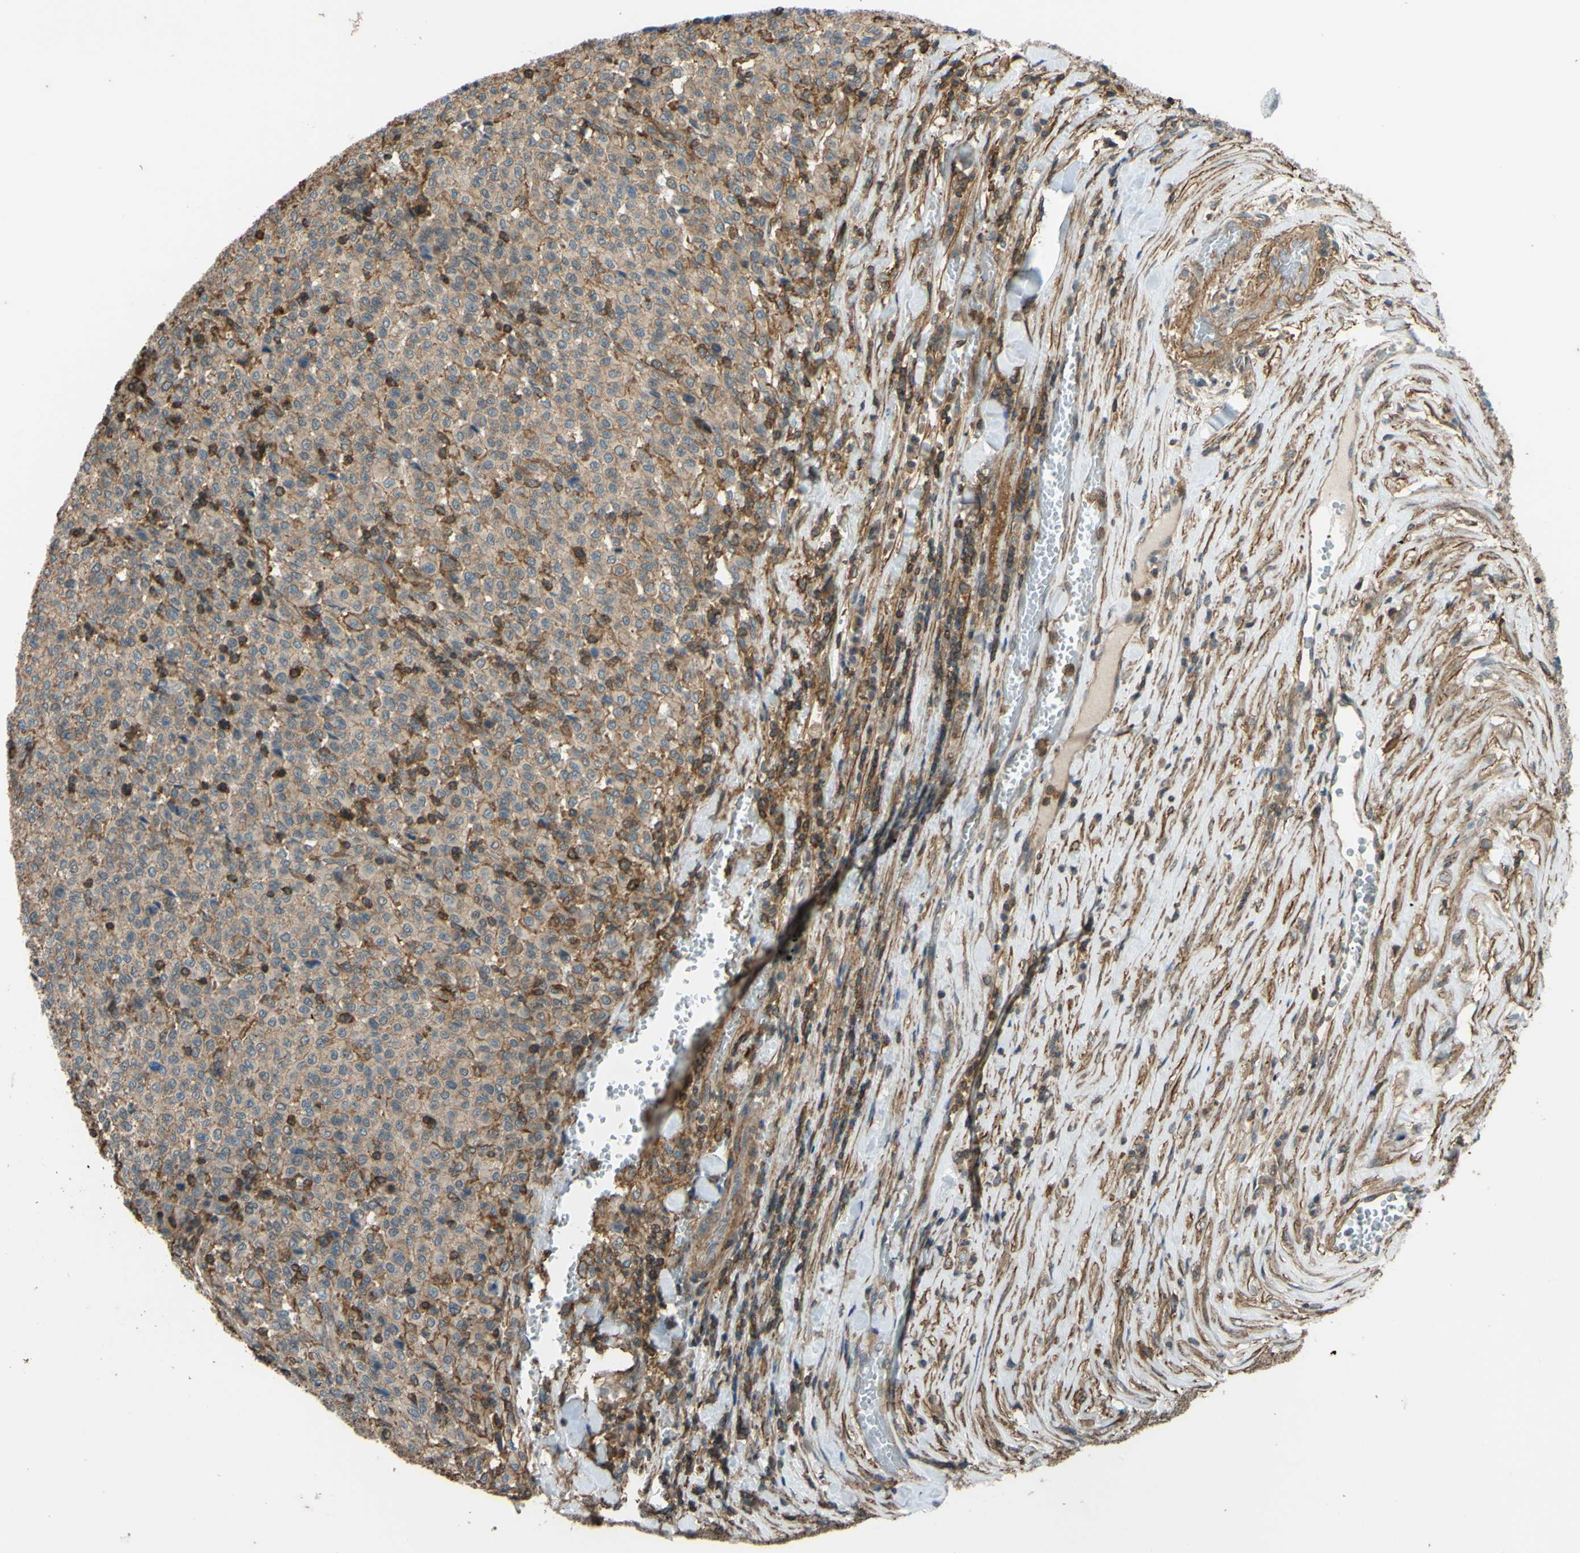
{"staining": {"intensity": "weak", "quantity": ">75%", "location": "cytoplasmic/membranous"}, "tissue": "melanoma", "cell_type": "Tumor cells", "image_type": "cancer", "snomed": [{"axis": "morphology", "description": "Malignant melanoma, Metastatic site"}, {"axis": "topography", "description": "Pancreas"}], "caption": "Brown immunohistochemical staining in malignant melanoma (metastatic site) reveals weak cytoplasmic/membranous expression in about >75% of tumor cells.", "gene": "ADD3", "patient": {"sex": "female", "age": 30}}